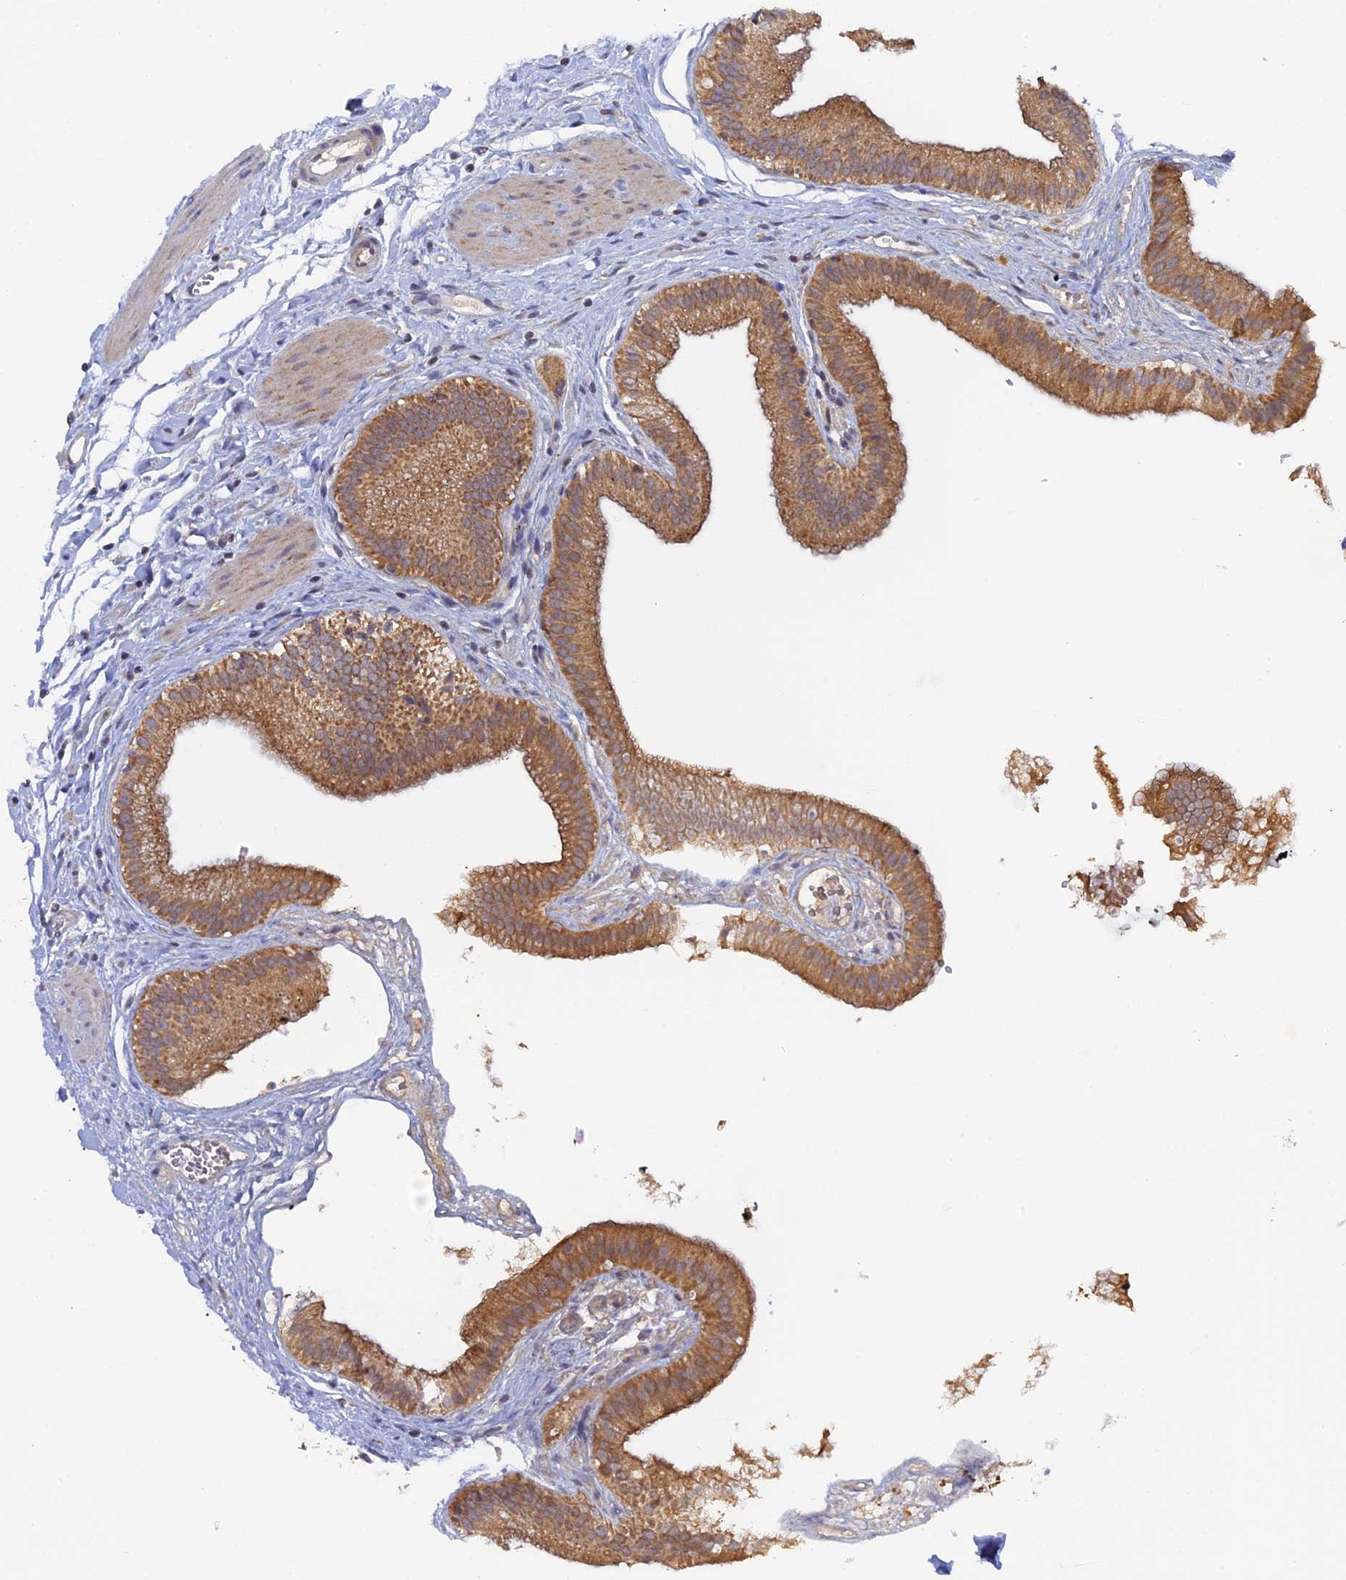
{"staining": {"intensity": "moderate", "quantity": ">75%", "location": "cytoplasmic/membranous"}, "tissue": "gallbladder", "cell_type": "Glandular cells", "image_type": "normal", "snomed": [{"axis": "morphology", "description": "Normal tissue, NOS"}, {"axis": "topography", "description": "Gallbladder"}], "caption": "Immunohistochemistry (IHC) histopathology image of benign gallbladder: gallbladder stained using IHC reveals medium levels of moderate protein expression localized specifically in the cytoplasmic/membranous of glandular cells, appearing as a cytoplasmic/membranous brown color.", "gene": "MIGA2", "patient": {"sex": "female", "age": 54}}